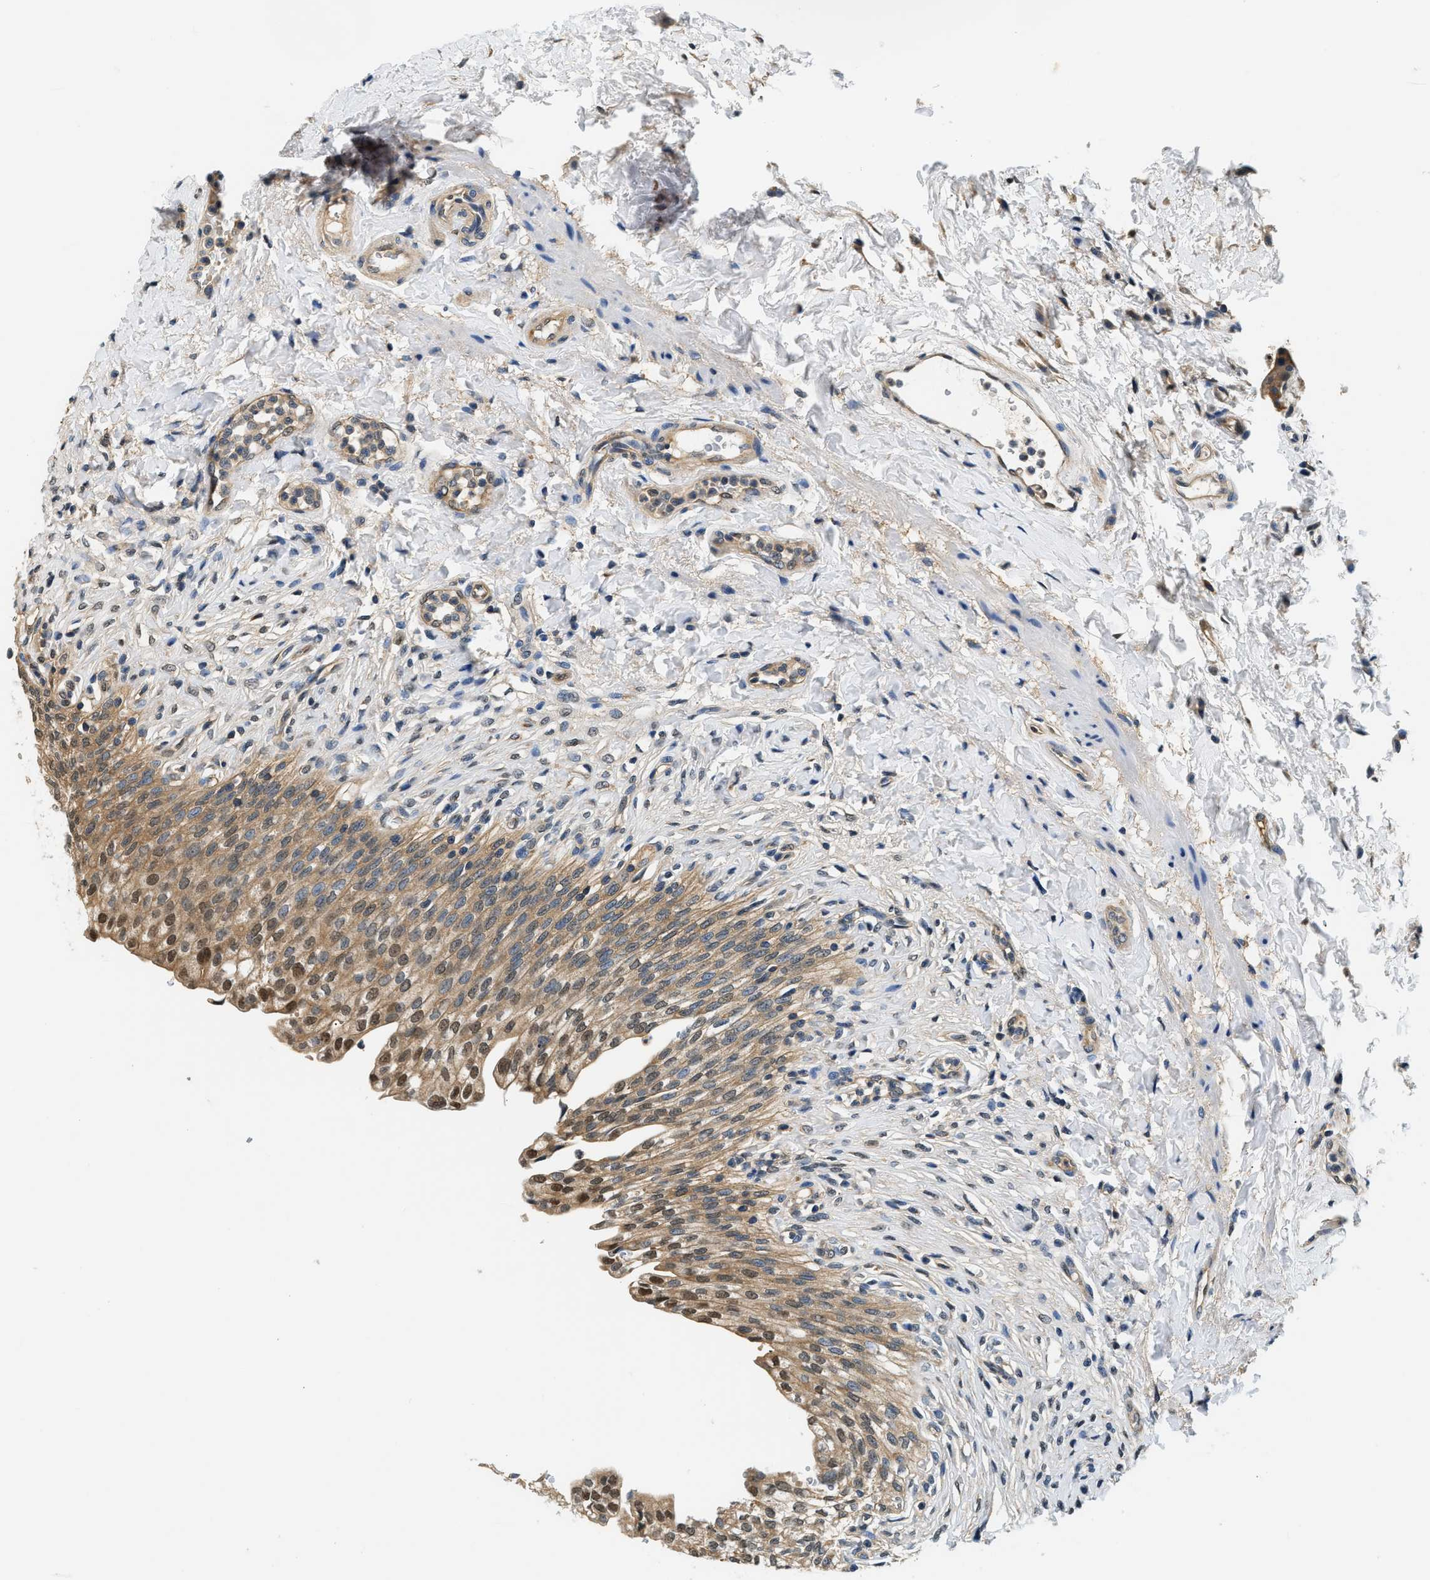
{"staining": {"intensity": "moderate", "quantity": ">75%", "location": "cytoplasmic/membranous,nuclear"}, "tissue": "urinary bladder", "cell_type": "Urothelial cells", "image_type": "normal", "snomed": [{"axis": "morphology", "description": "Urothelial carcinoma, High grade"}, {"axis": "topography", "description": "Urinary bladder"}], "caption": "About >75% of urothelial cells in benign urinary bladder display moderate cytoplasmic/membranous,nuclear protein expression as visualized by brown immunohistochemical staining.", "gene": "BCL7C", "patient": {"sex": "male", "age": 46}}